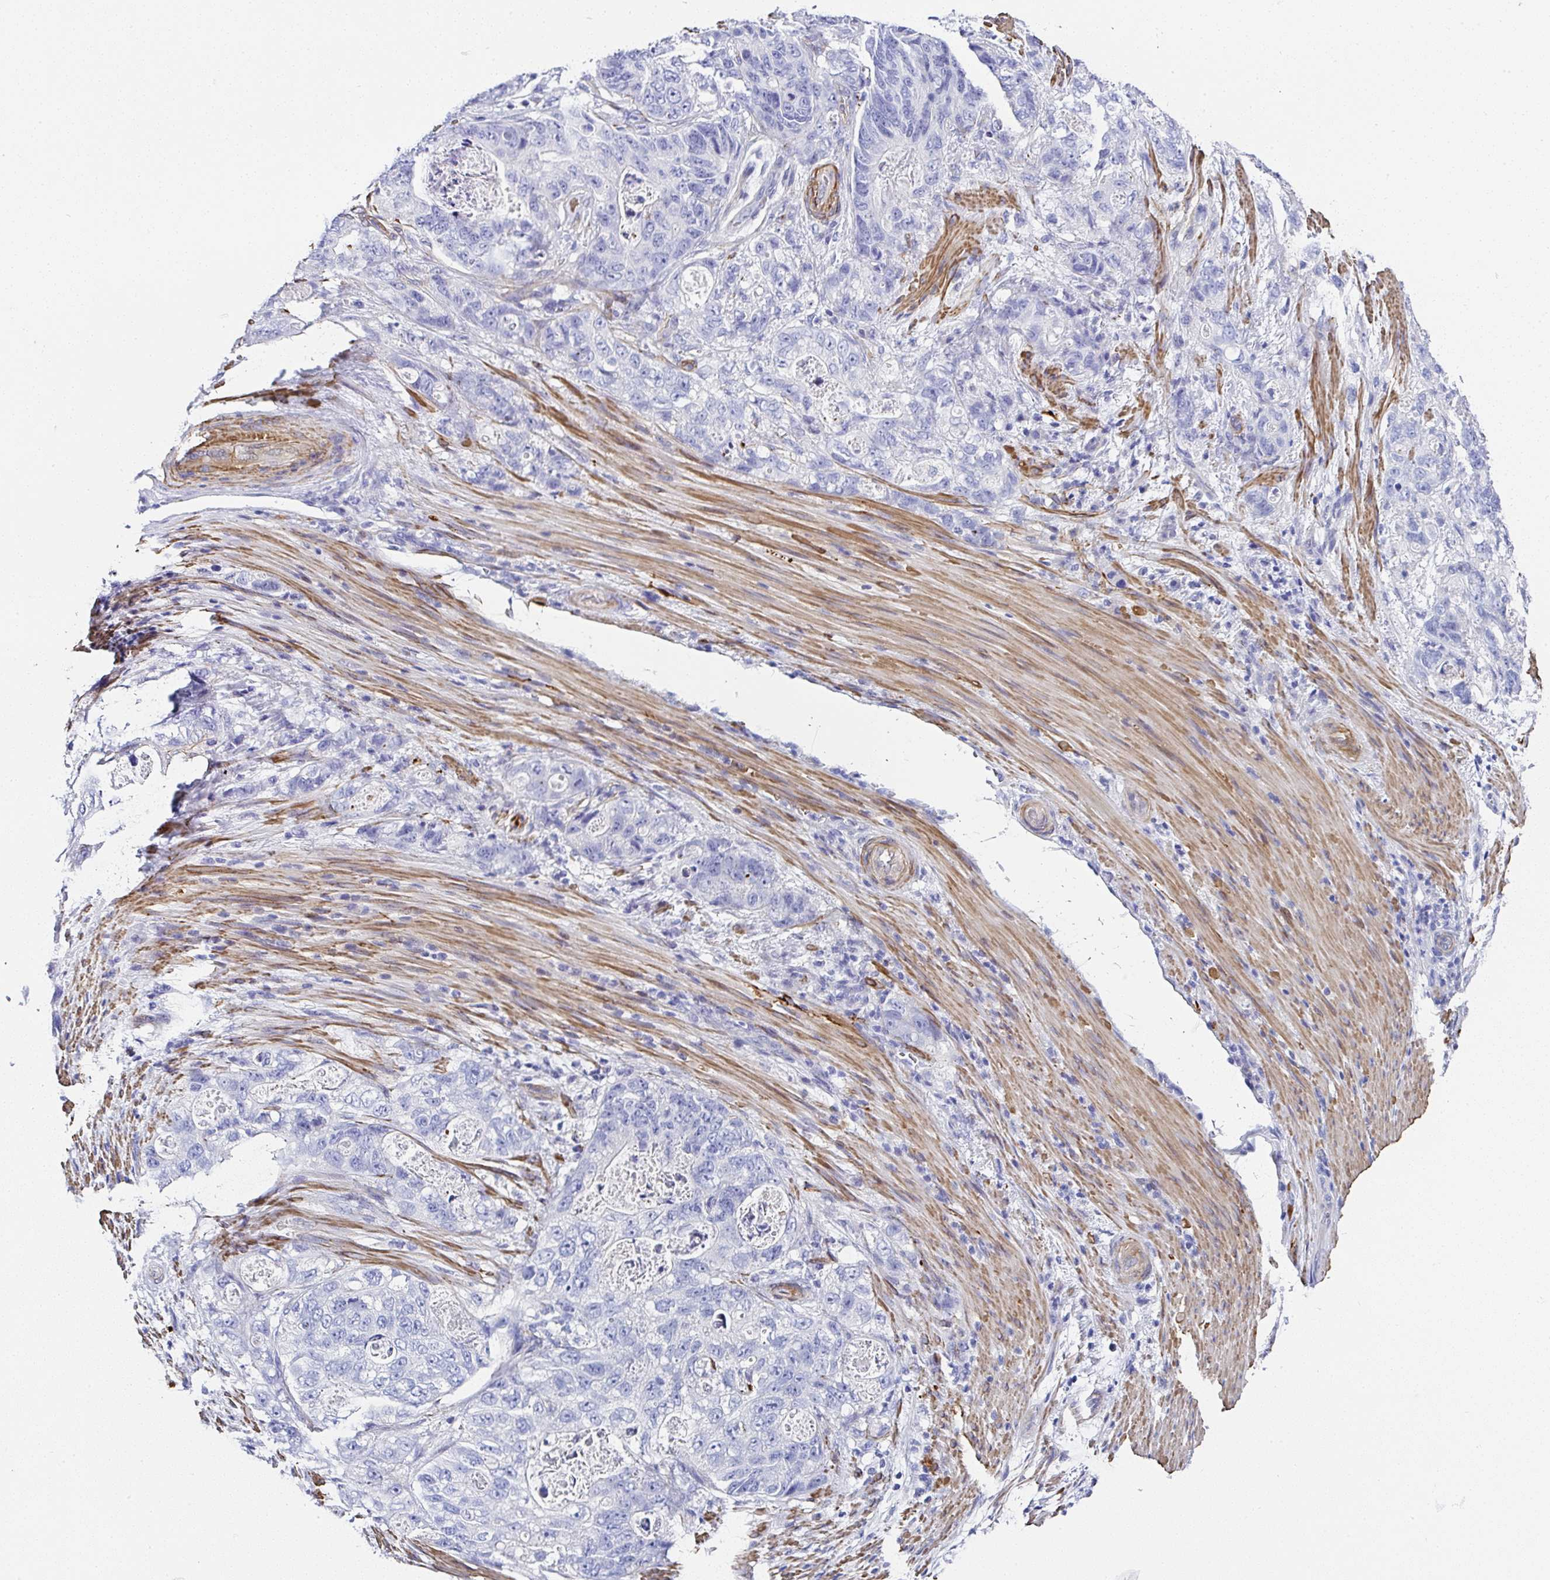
{"staining": {"intensity": "negative", "quantity": "none", "location": "none"}, "tissue": "stomach cancer", "cell_type": "Tumor cells", "image_type": "cancer", "snomed": [{"axis": "morphology", "description": "Normal tissue, NOS"}, {"axis": "morphology", "description": "Adenocarcinoma, NOS"}, {"axis": "topography", "description": "Stomach"}], "caption": "An immunohistochemistry micrograph of adenocarcinoma (stomach) is shown. There is no staining in tumor cells of adenocarcinoma (stomach). (Brightfield microscopy of DAB immunohistochemistry at high magnification).", "gene": "PPFIA4", "patient": {"sex": "female", "age": 89}}